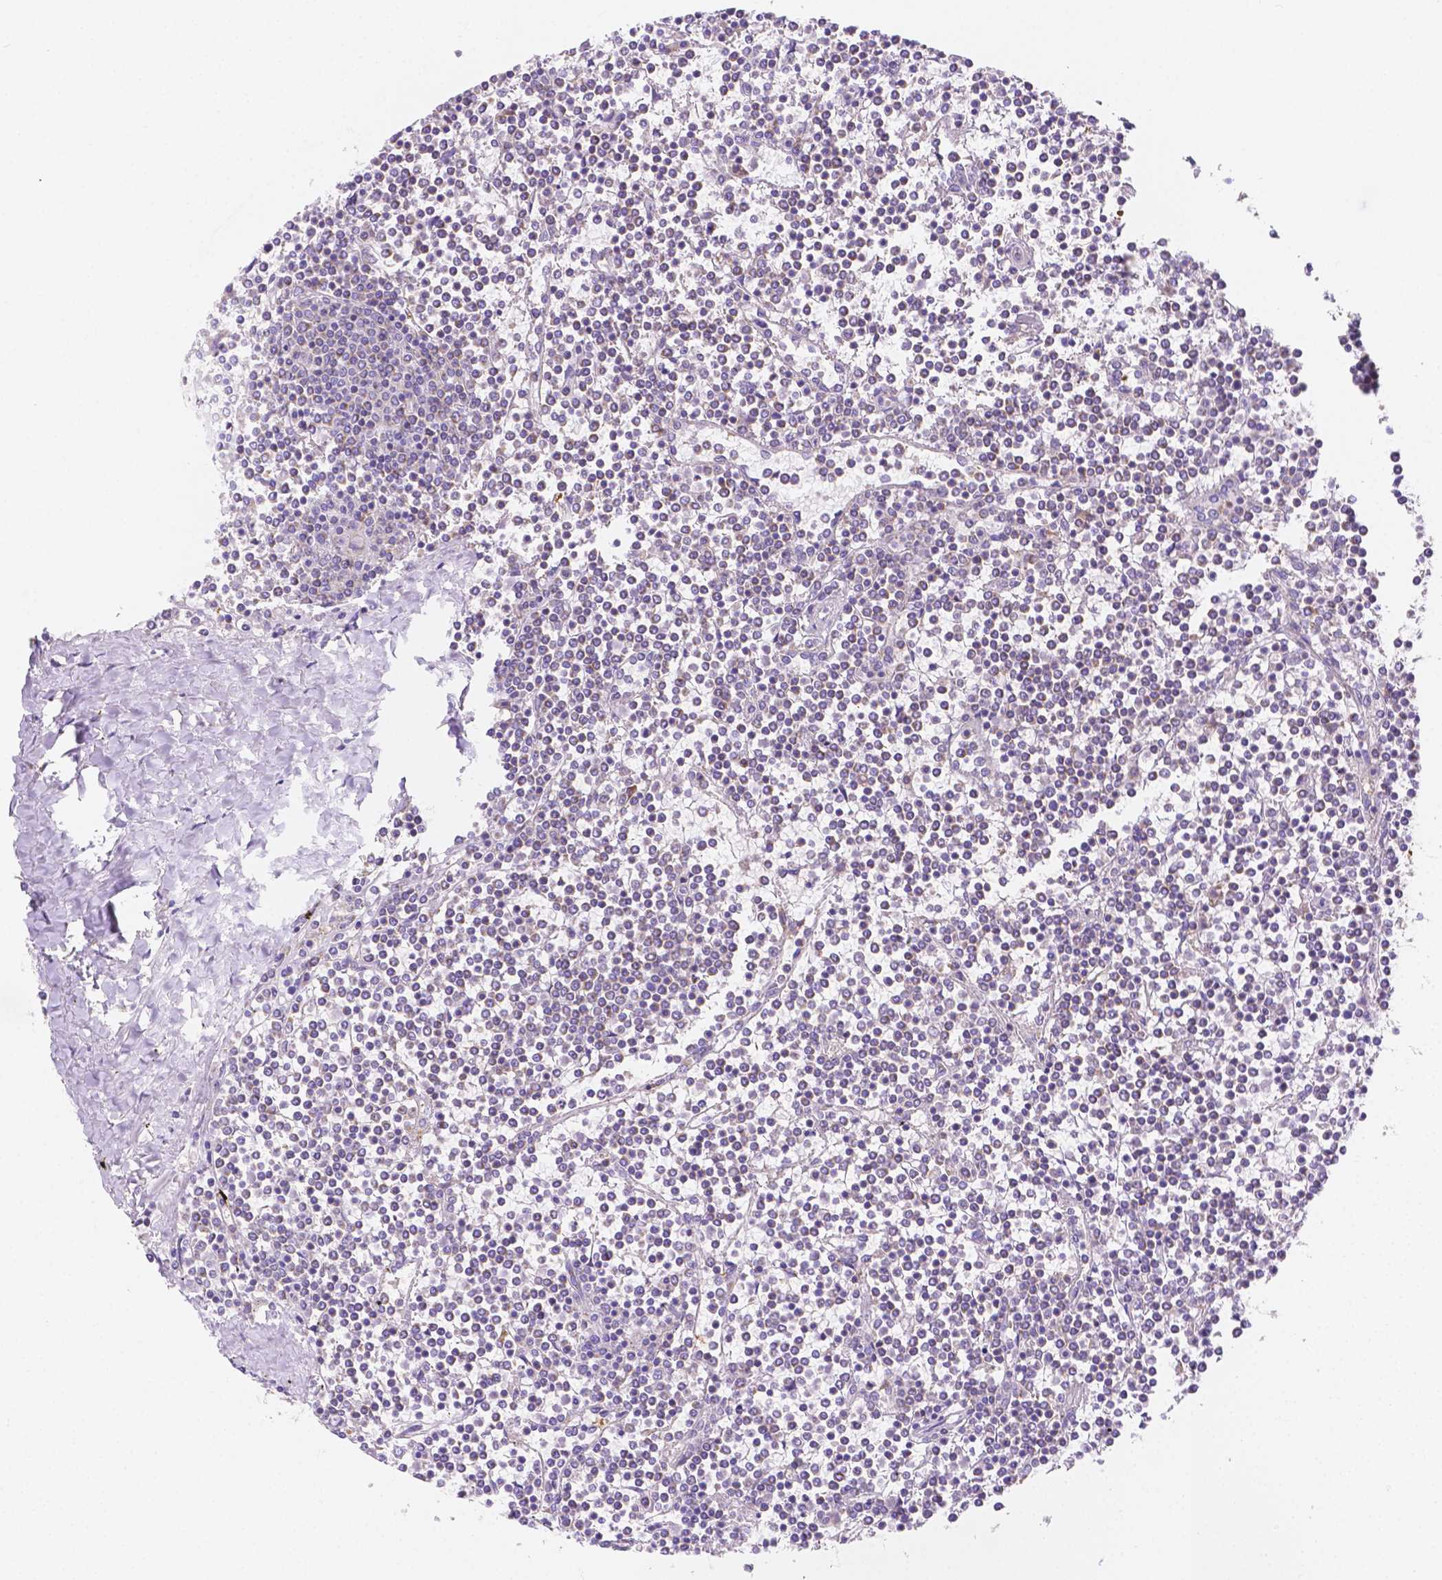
{"staining": {"intensity": "negative", "quantity": "none", "location": "none"}, "tissue": "lymphoma", "cell_type": "Tumor cells", "image_type": "cancer", "snomed": [{"axis": "morphology", "description": "Malignant lymphoma, non-Hodgkin's type, Low grade"}, {"axis": "topography", "description": "Spleen"}], "caption": "Tumor cells are negative for protein expression in human low-grade malignant lymphoma, non-Hodgkin's type. (Brightfield microscopy of DAB (3,3'-diaminobenzidine) immunohistochemistry (IHC) at high magnification).", "gene": "SGTB", "patient": {"sex": "female", "age": 19}}